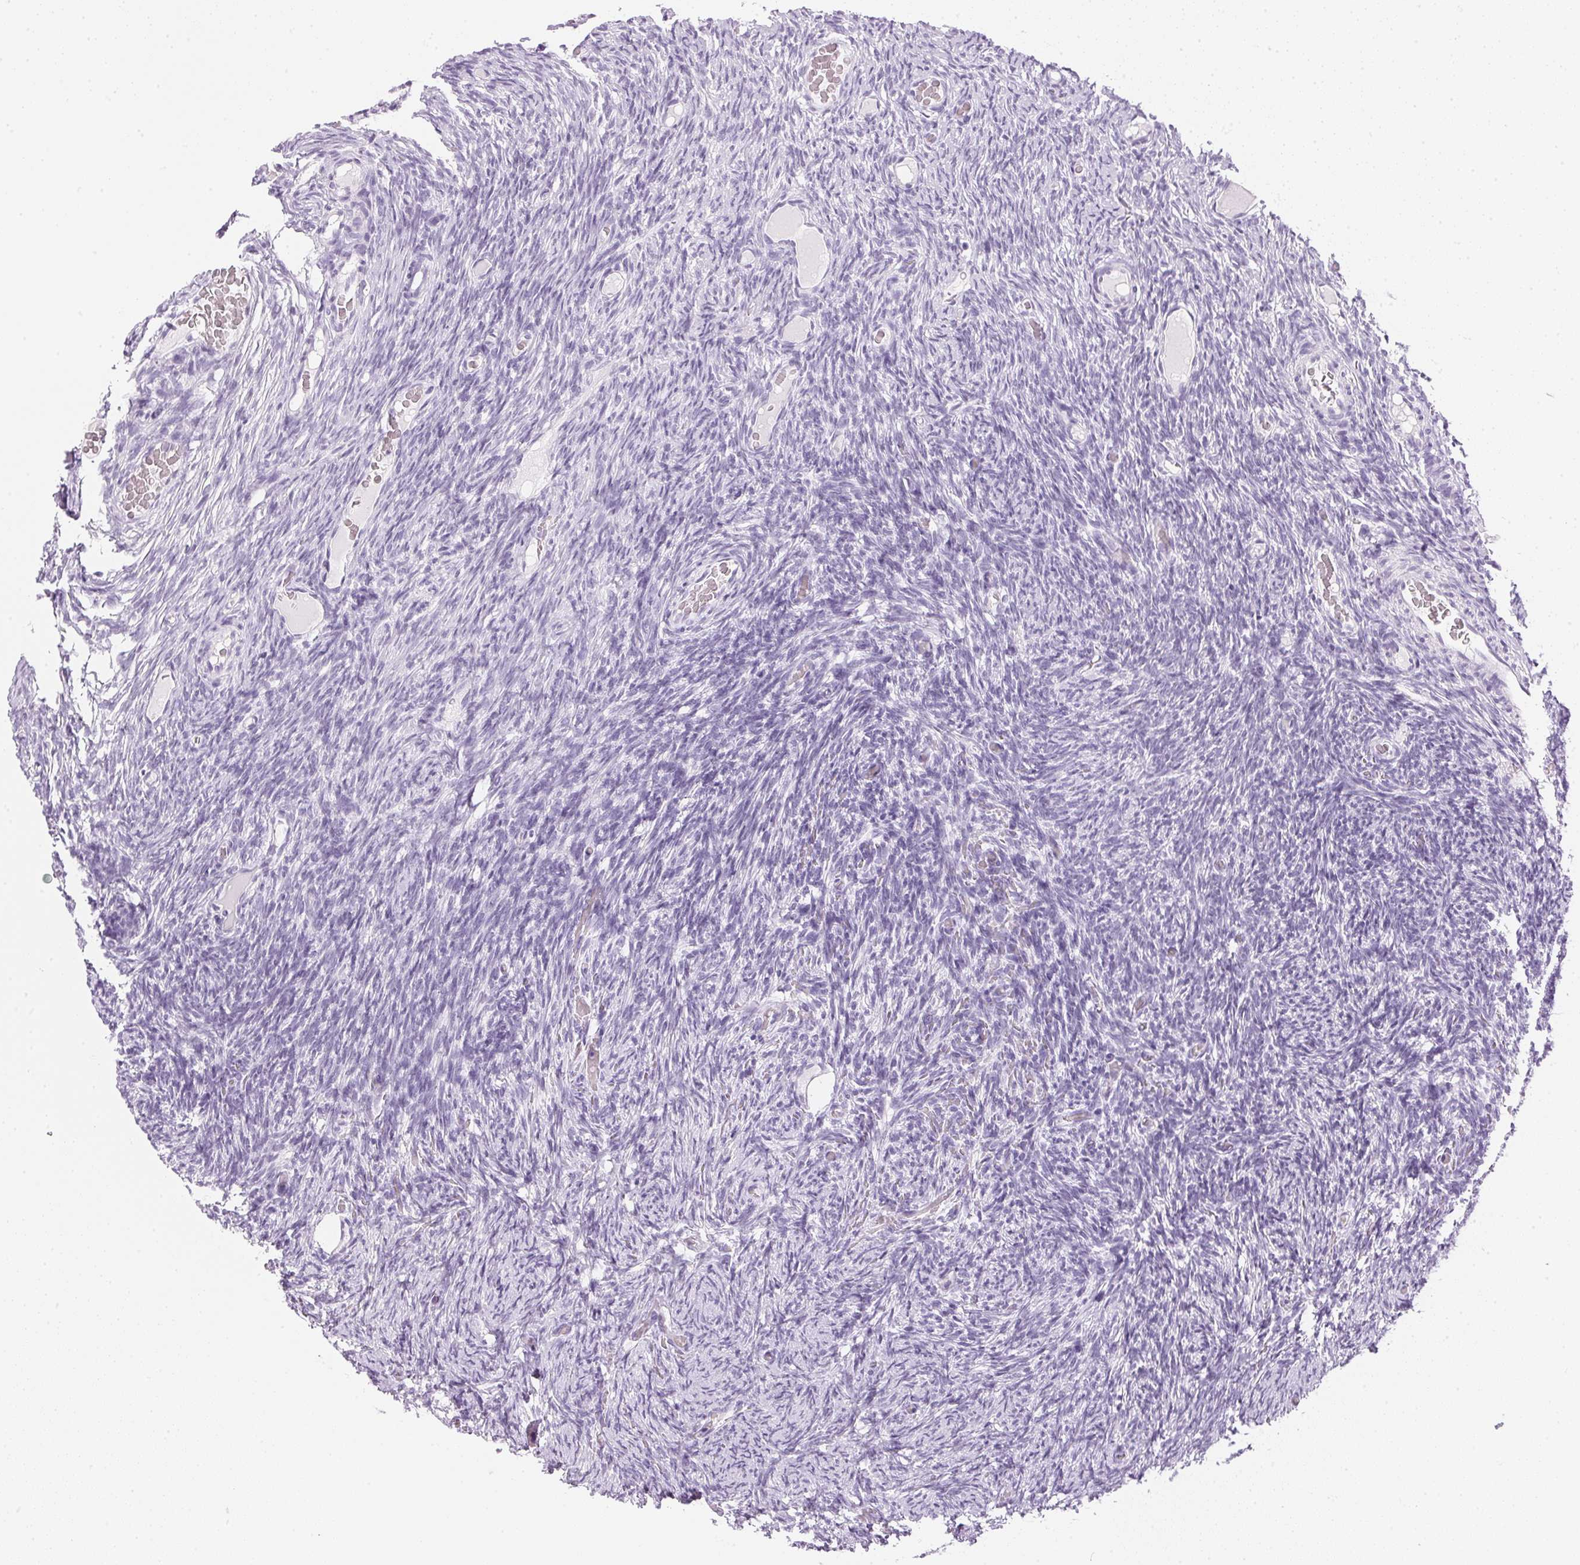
{"staining": {"intensity": "negative", "quantity": "none", "location": "none"}, "tissue": "ovary", "cell_type": "Follicle cells", "image_type": "normal", "snomed": [{"axis": "morphology", "description": "Normal tissue, NOS"}, {"axis": "topography", "description": "Ovary"}], "caption": "This is an immunohistochemistry (IHC) micrograph of benign human ovary. There is no staining in follicle cells.", "gene": "IGFBP1", "patient": {"sex": "female", "age": 34}}